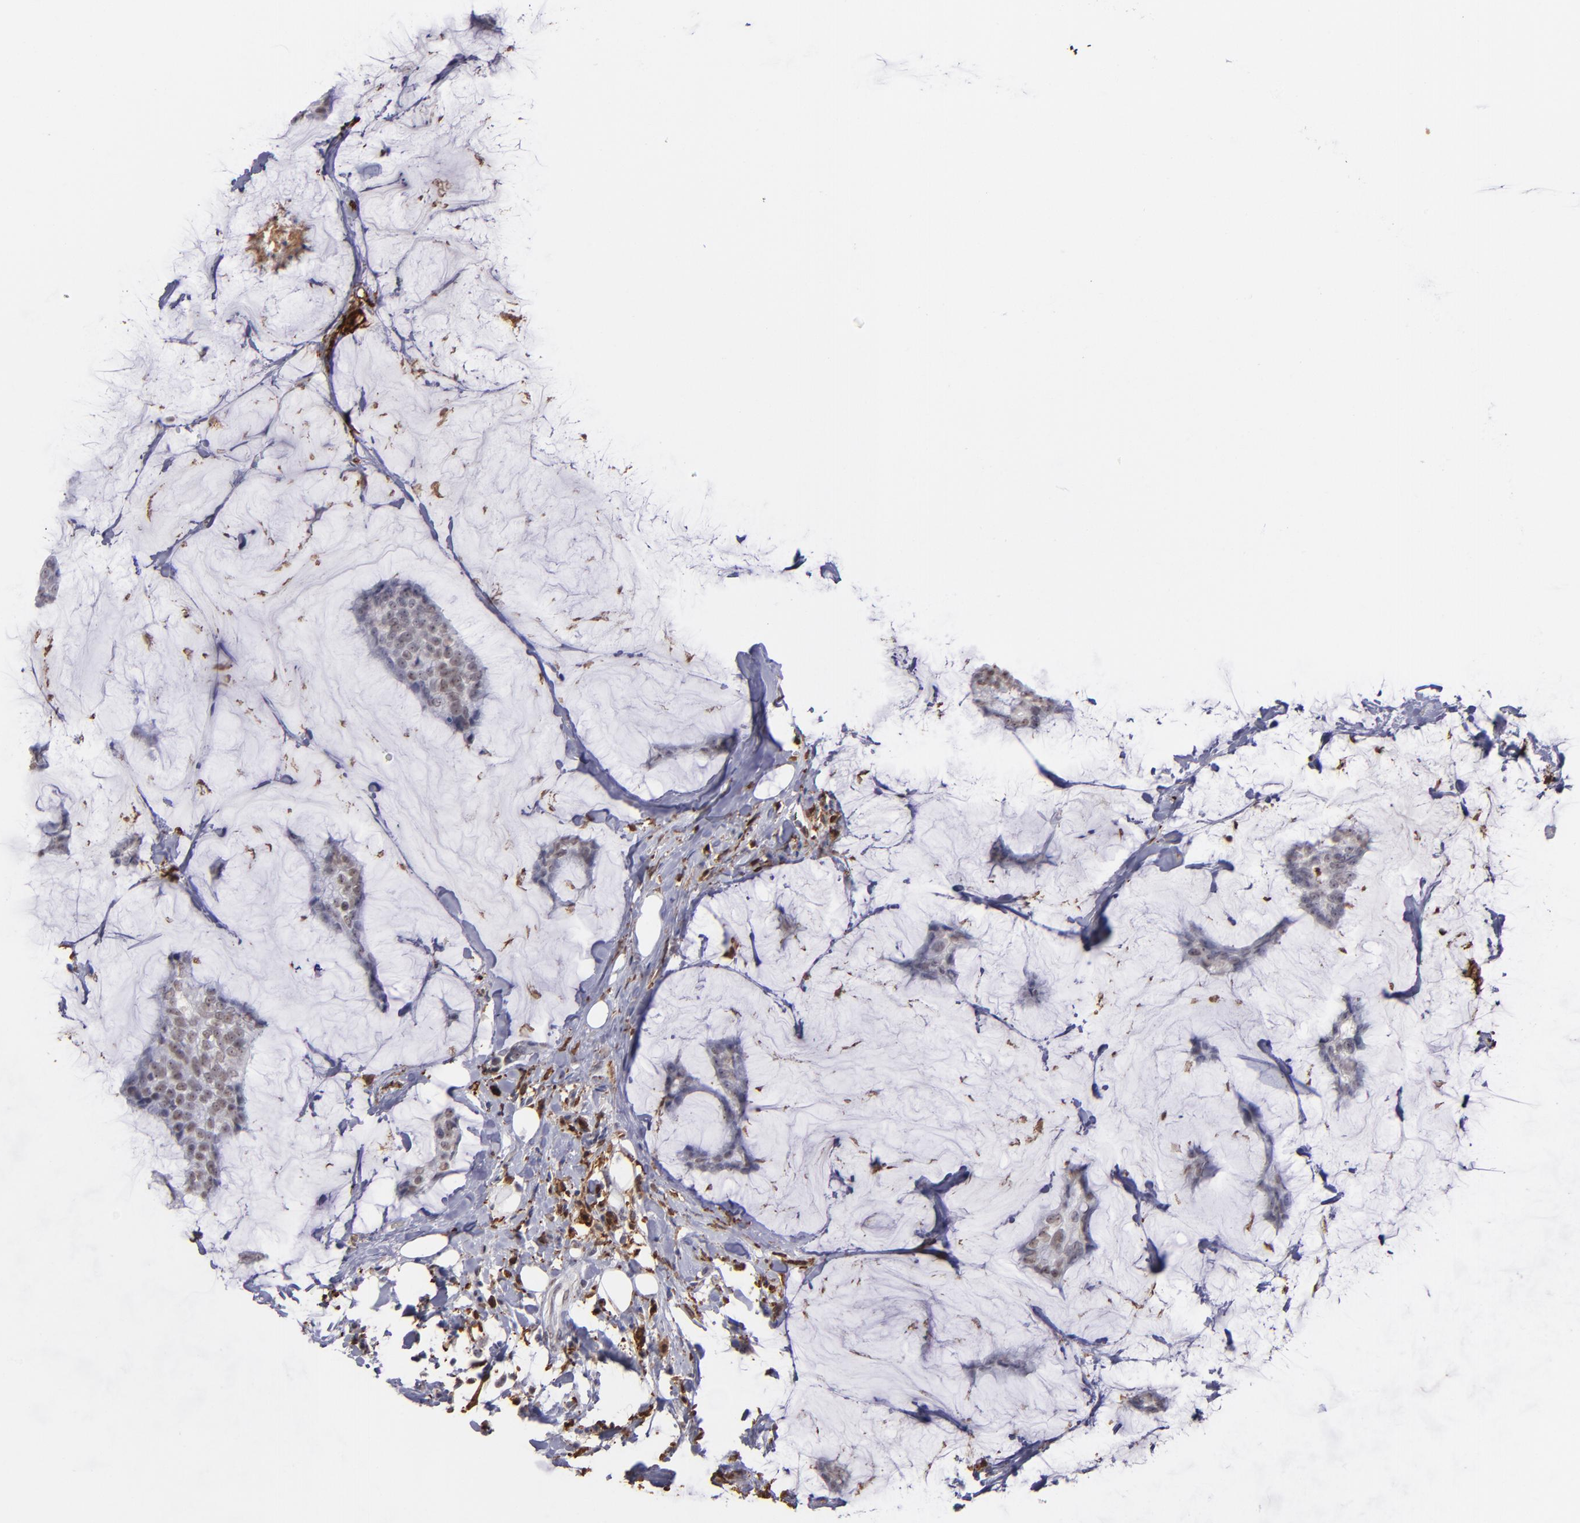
{"staining": {"intensity": "negative", "quantity": "none", "location": "none"}, "tissue": "breast cancer", "cell_type": "Tumor cells", "image_type": "cancer", "snomed": [{"axis": "morphology", "description": "Duct carcinoma"}, {"axis": "topography", "description": "Breast"}], "caption": "Intraductal carcinoma (breast) stained for a protein using immunohistochemistry demonstrates no expression tumor cells.", "gene": "NCF2", "patient": {"sex": "female", "age": 93}}